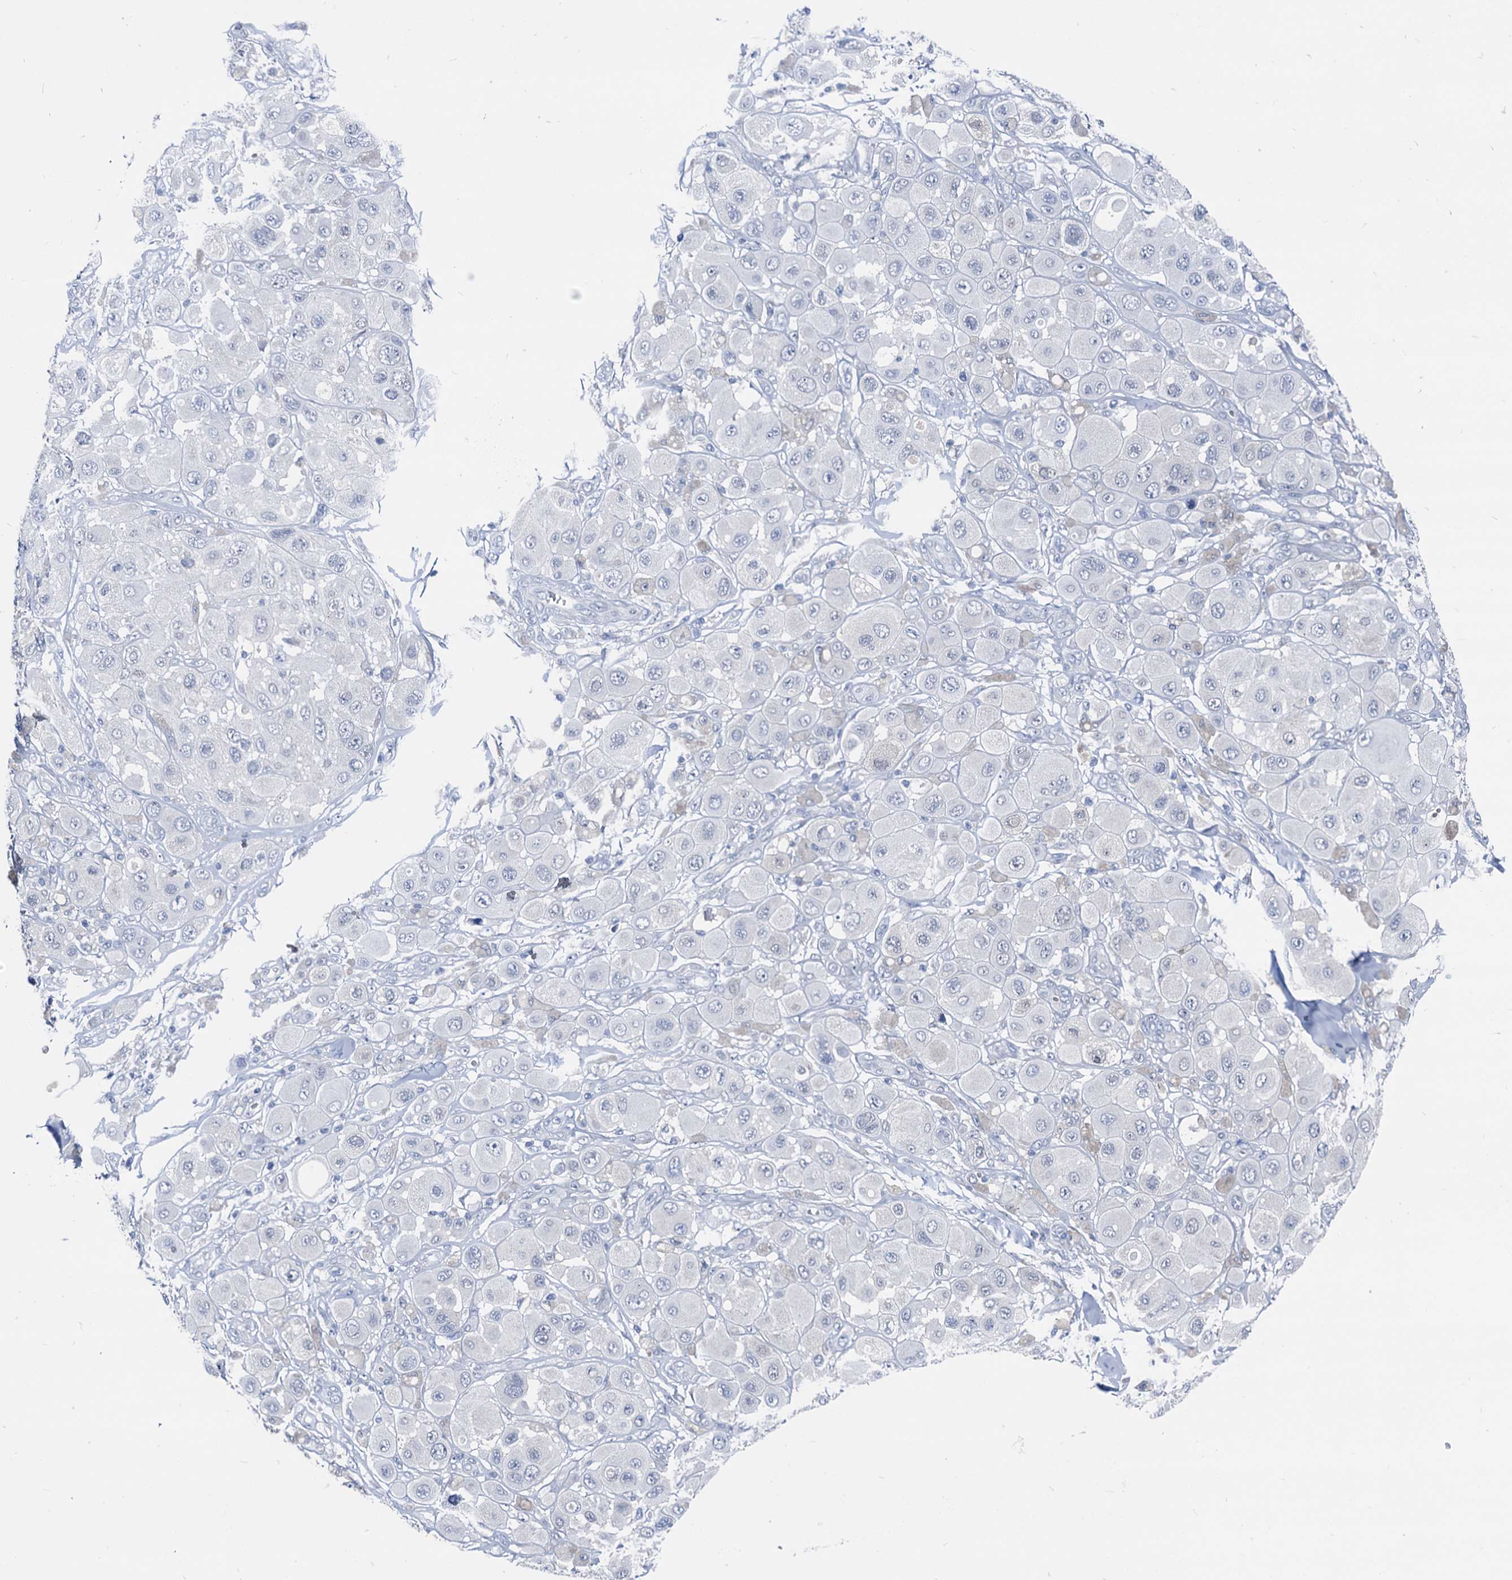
{"staining": {"intensity": "negative", "quantity": "none", "location": "none"}, "tissue": "melanoma", "cell_type": "Tumor cells", "image_type": "cancer", "snomed": [{"axis": "morphology", "description": "Malignant melanoma, Metastatic site"}, {"axis": "topography", "description": "Skin"}], "caption": "There is no significant positivity in tumor cells of malignant melanoma (metastatic site).", "gene": "GLO1", "patient": {"sex": "male", "age": 41}}